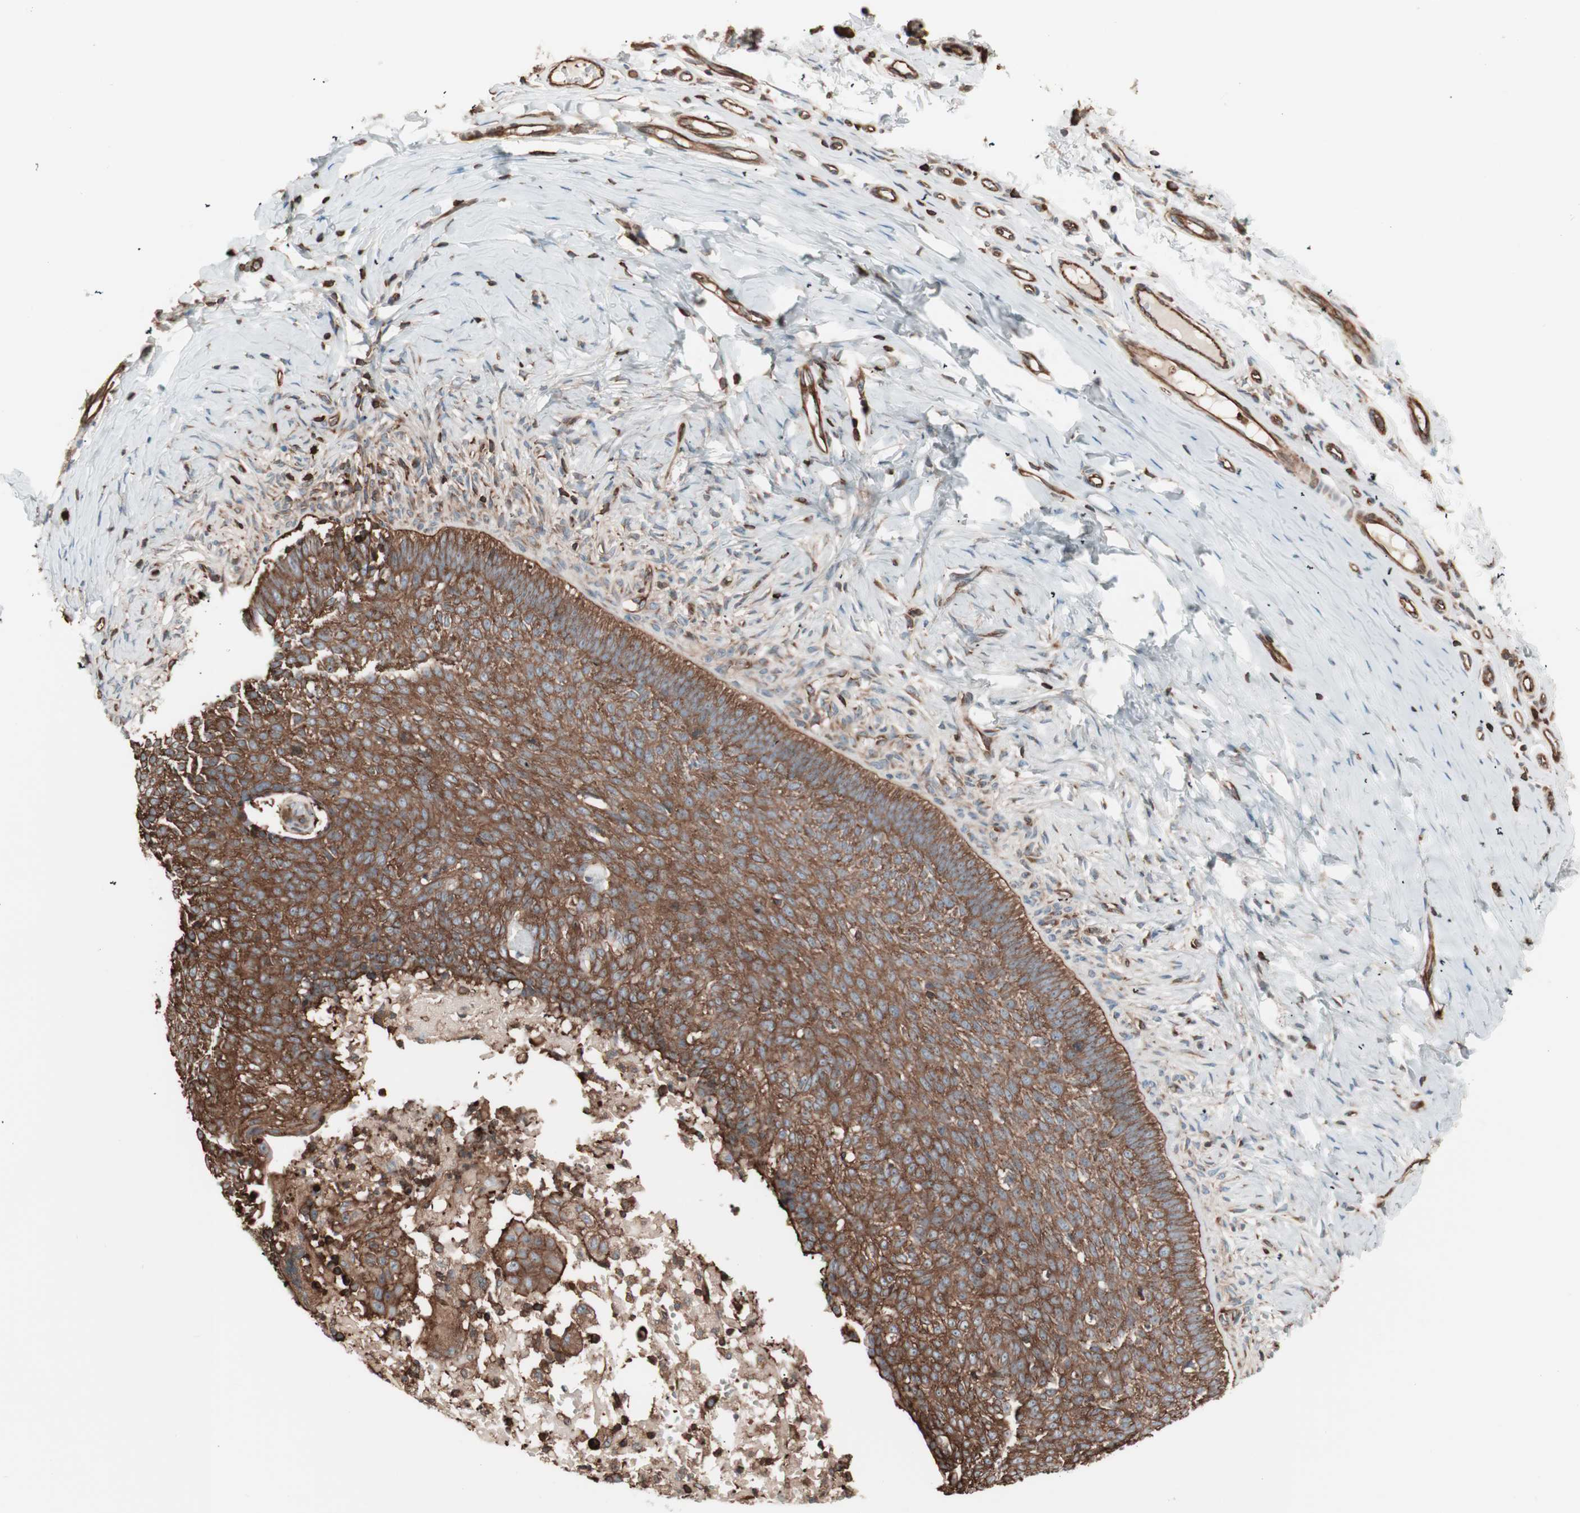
{"staining": {"intensity": "strong", "quantity": ">75%", "location": "cytoplasmic/membranous"}, "tissue": "skin cancer", "cell_type": "Tumor cells", "image_type": "cancer", "snomed": [{"axis": "morphology", "description": "Normal tissue, NOS"}, {"axis": "morphology", "description": "Basal cell carcinoma"}, {"axis": "topography", "description": "Skin"}], "caption": "Tumor cells exhibit high levels of strong cytoplasmic/membranous staining in about >75% of cells in human basal cell carcinoma (skin).", "gene": "TCP11L1", "patient": {"sex": "male", "age": 87}}